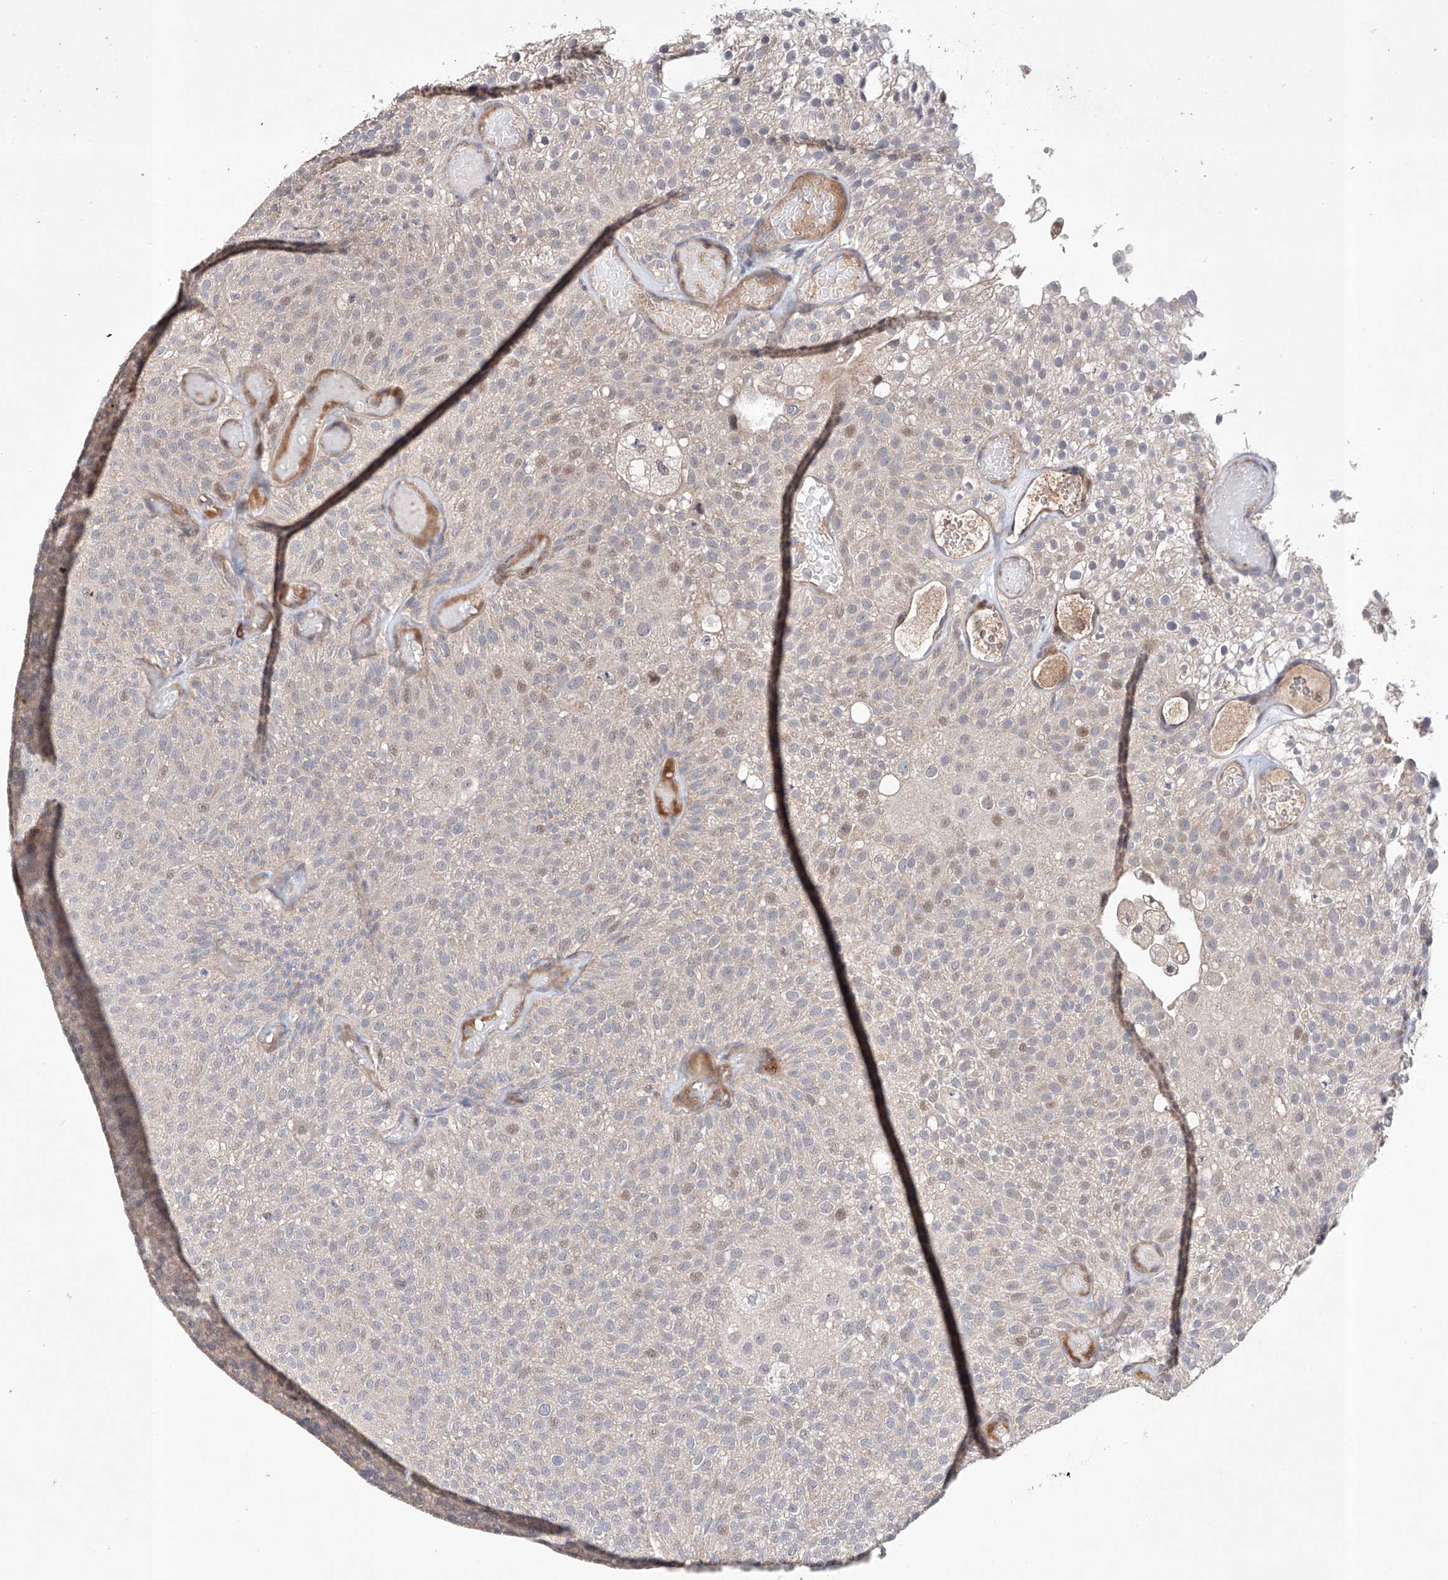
{"staining": {"intensity": "moderate", "quantity": "<25%", "location": "nuclear"}, "tissue": "urothelial cancer", "cell_type": "Tumor cells", "image_type": "cancer", "snomed": [{"axis": "morphology", "description": "Urothelial carcinoma, Low grade"}, {"axis": "topography", "description": "Urinary bladder"}], "caption": "Urothelial cancer tissue exhibits moderate nuclear expression in approximately <25% of tumor cells, visualized by immunohistochemistry.", "gene": "AFG1L", "patient": {"sex": "male", "age": 78}}